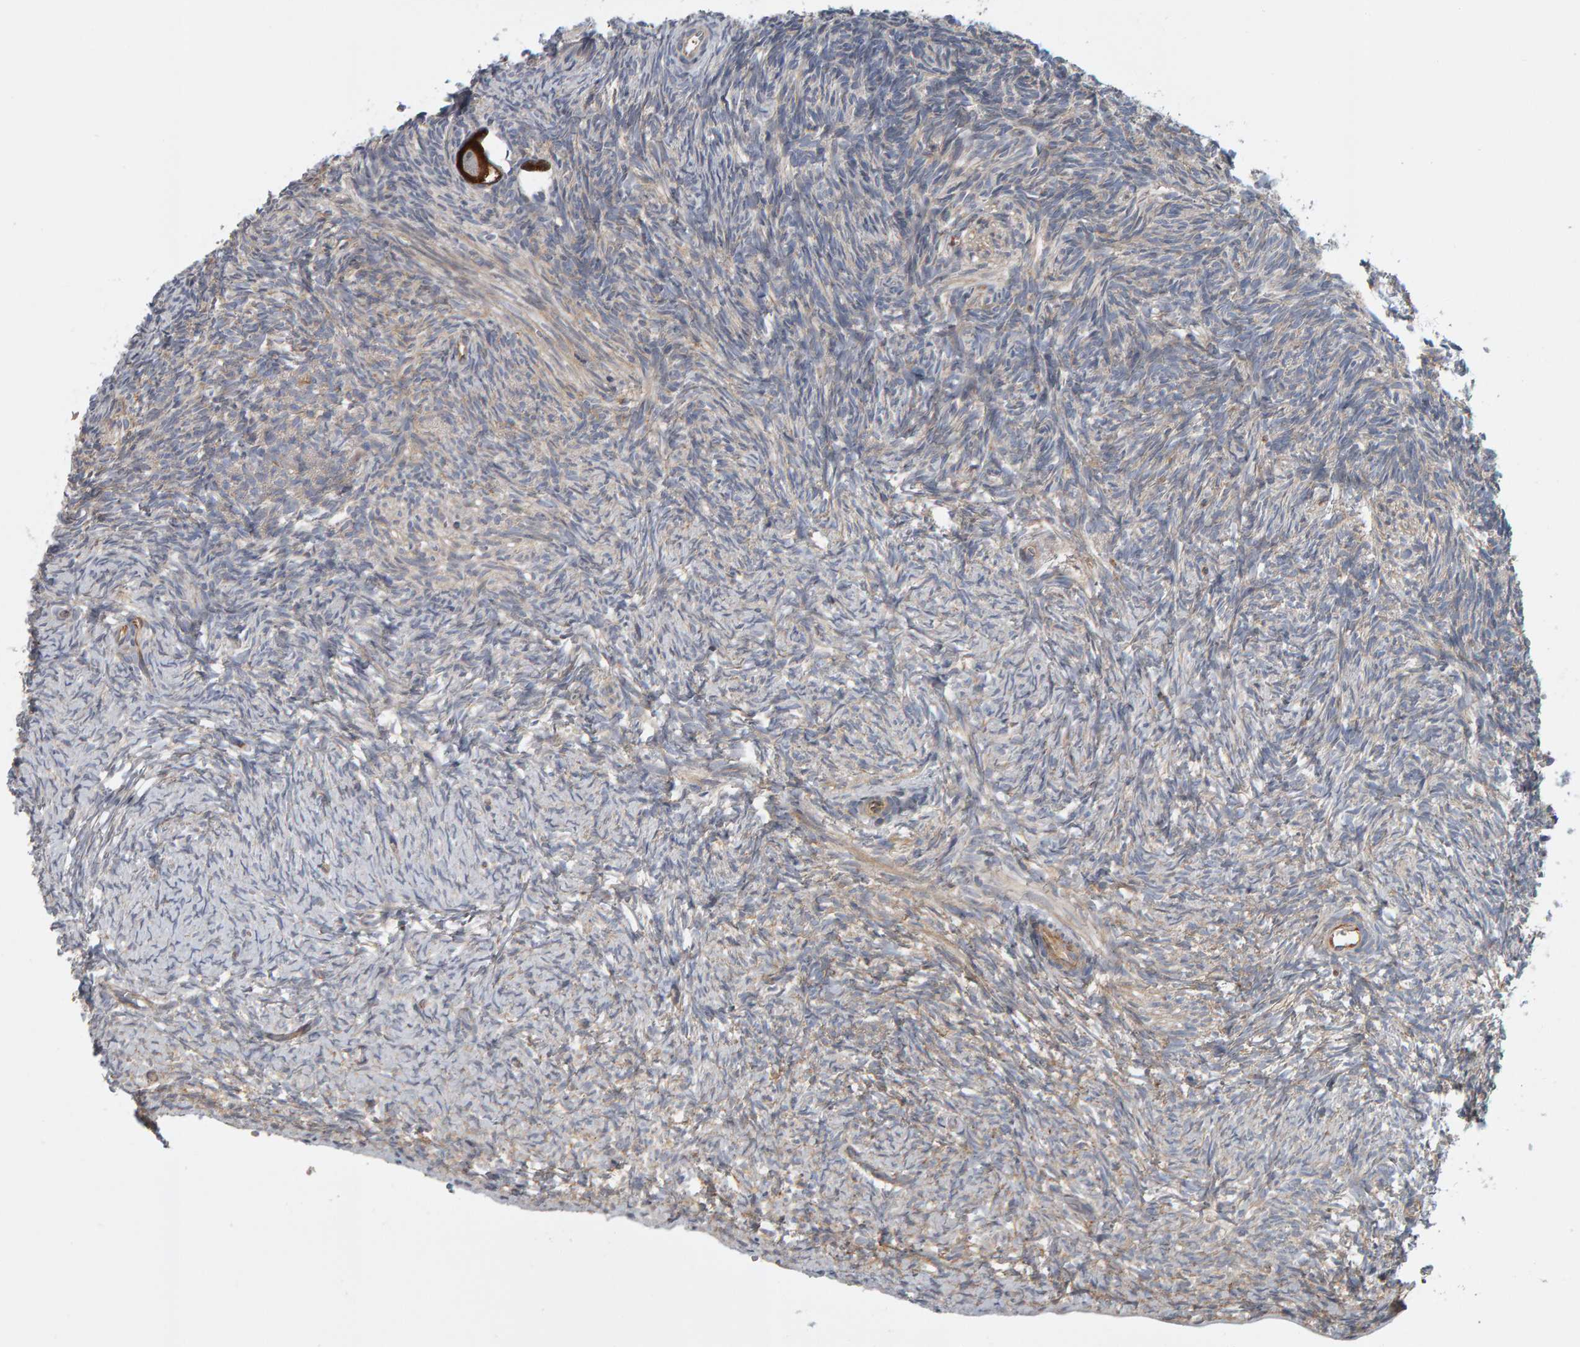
{"staining": {"intensity": "strong", "quantity": ">75%", "location": "cytoplasmic/membranous"}, "tissue": "ovary", "cell_type": "Follicle cells", "image_type": "normal", "snomed": [{"axis": "morphology", "description": "Normal tissue, NOS"}, {"axis": "topography", "description": "Ovary"}], "caption": "This micrograph displays normal ovary stained with IHC to label a protein in brown. The cytoplasmic/membranous of follicle cells show strong positivity for the protein. Nuclei are counter-stained blue.", "gene": "C9orf72", "patient": {"sex": "female", "age": 34}}